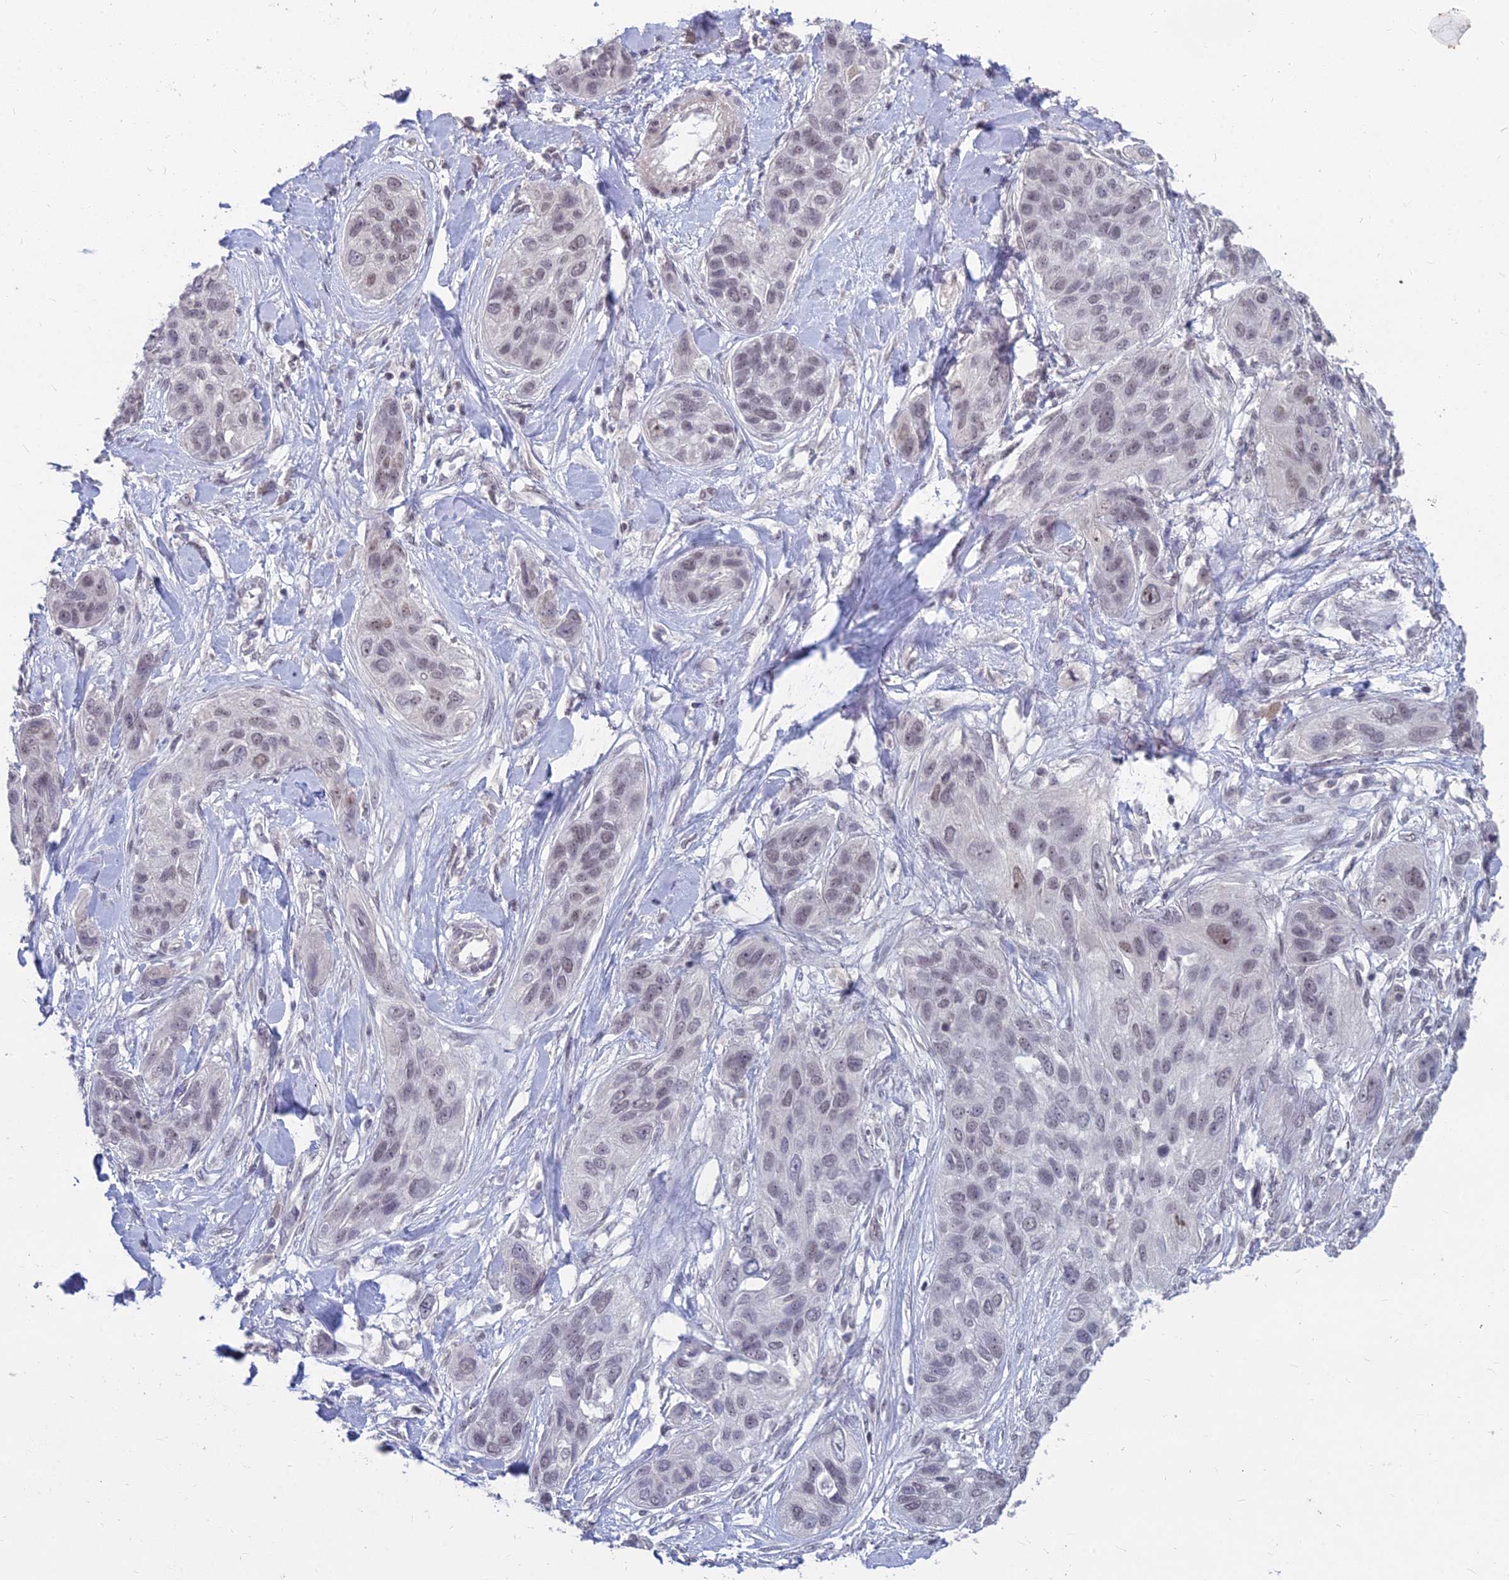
{"staining": {"intensity": "moderate", "quantity": "<25%", "location": "nuclear"}, "tissue": "lung cancer", "cell_type": "Tumor cells", "image_type": "cancer", "snomed": [{"axis": "morphology", "description": "Squamous cell carcinoma, NOS"}, {"axis": "topography", "description": "Lung"}], "caption": "Immunohistochemical staining of human lung cancer demonstrates low levels of moderate nuclear positivity in approximately <25% of tumor cells.", "gene": "KAT7", "patient": {"sex": "female", "age": 70}}